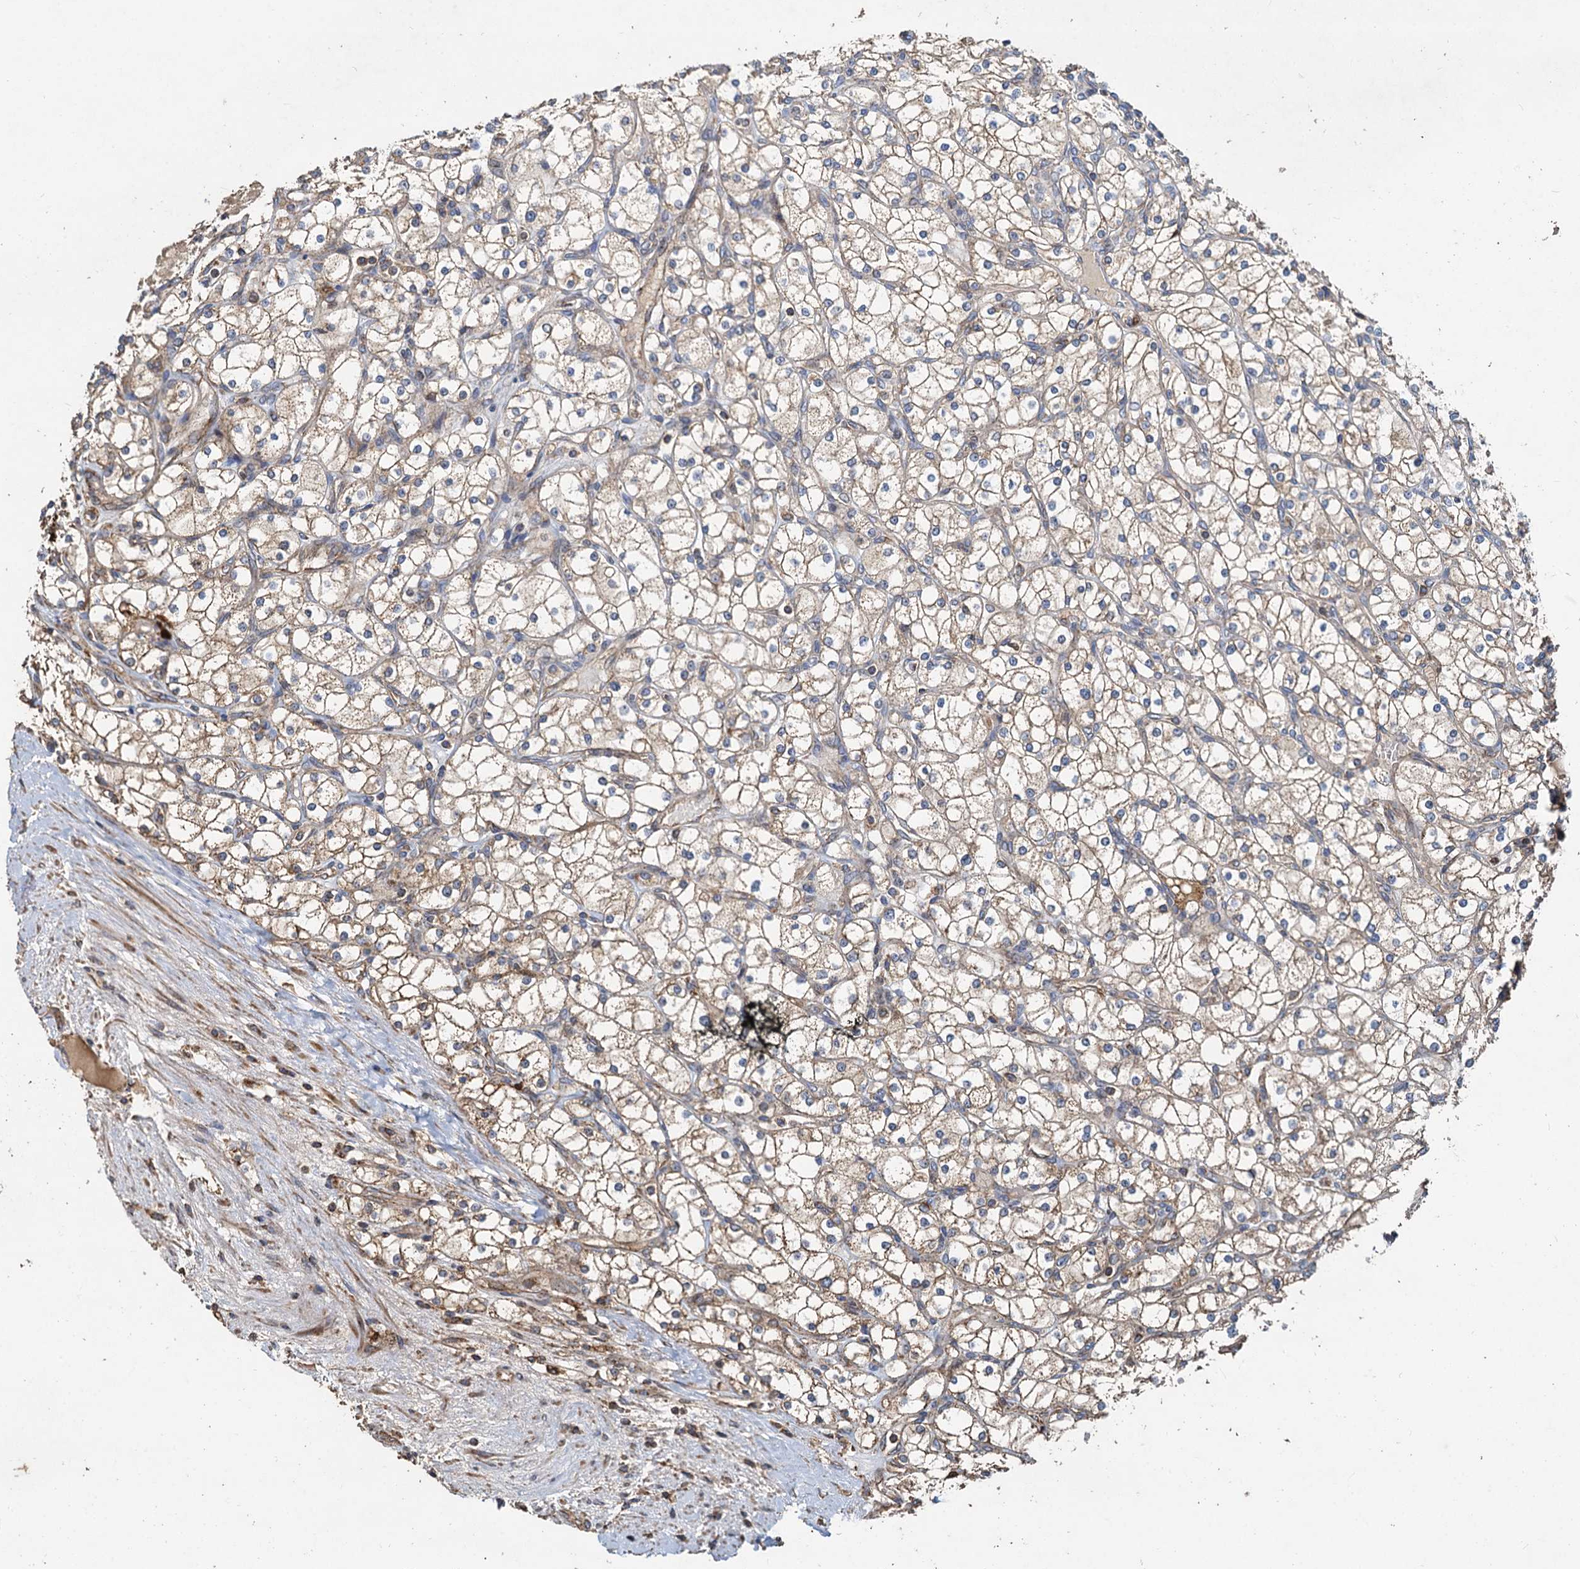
{"staining": {"intensity": "weak", "quantity": ">75%", "location": "cytoplasmic/membranous"}, "tissue": "renal cancer", "cell_type": "Tumor cells", "image_type": "cancer", "snomed": [{"axis": "morphology", "description": "Adenocarcinoma, NOS"}, {"axis": "topography", "description": "Kidney"}], "caption": "This micrograph demonstrates immunohistochemistry (IHC) staining of human renal cancer, with low weak cytoplasmic/membranous staining in approximately >75% of tumor cells.", "gene": "SDS", "patient": {"sex": "male", "age": 80}}